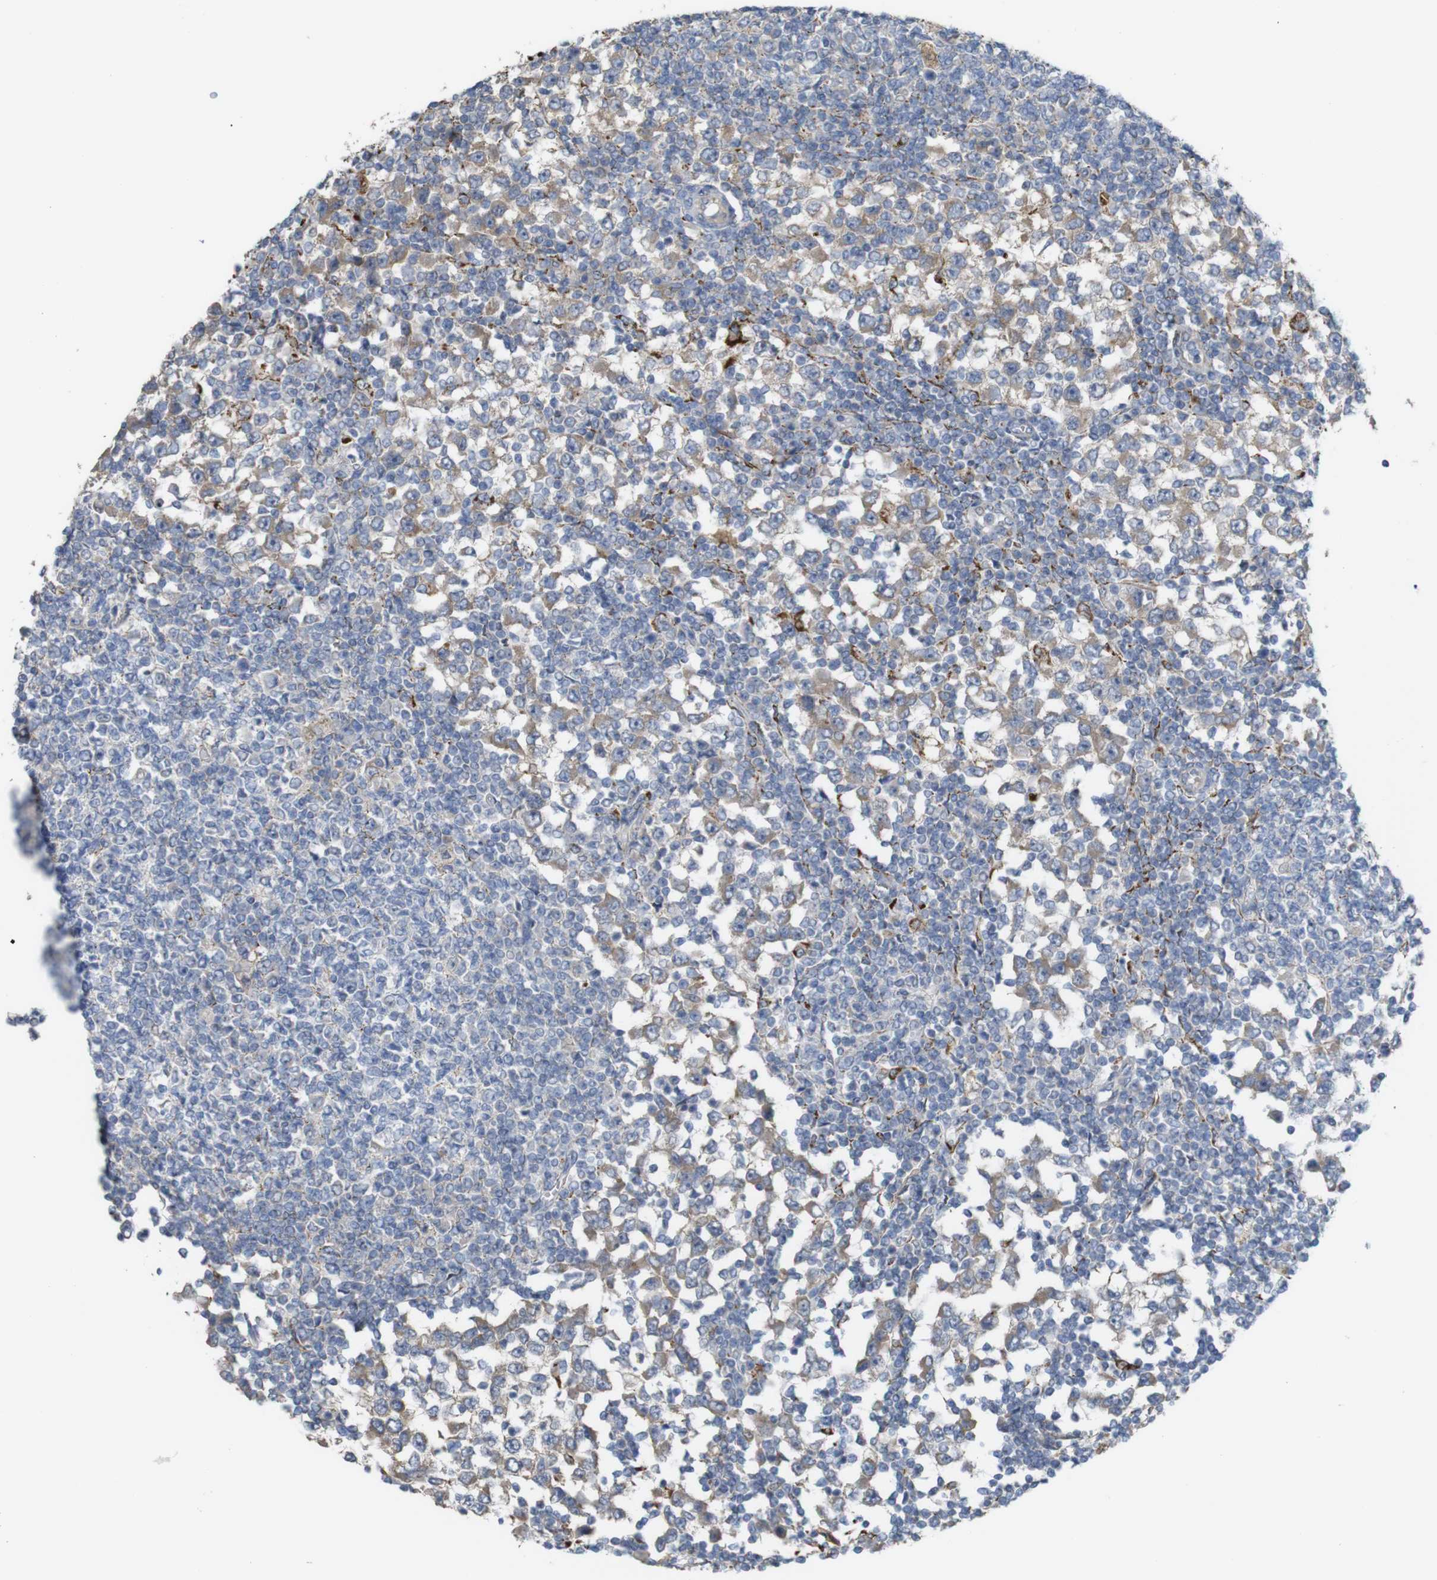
{"staining": {"intensity": "weak", "quantity": ">75%", "location": "cytoplasmic/membranous"}, "tissue": "testis cancer", "cell_type": "Tumor cells", "image_type": "cancer", "snomed": [{"axis": "morphology", "description": "Seminoma, NOS"}, {"axis": "topography", "description": "Testis"}], "caption": "Testis seminoma stained with DAB immunohistochemistry exhibits low levels of weak cytoplasmic/membranous positivity in about >75% of tumor cells.", "gene": "PTPRR", "patient": {"sex": "male", "age": 65}}